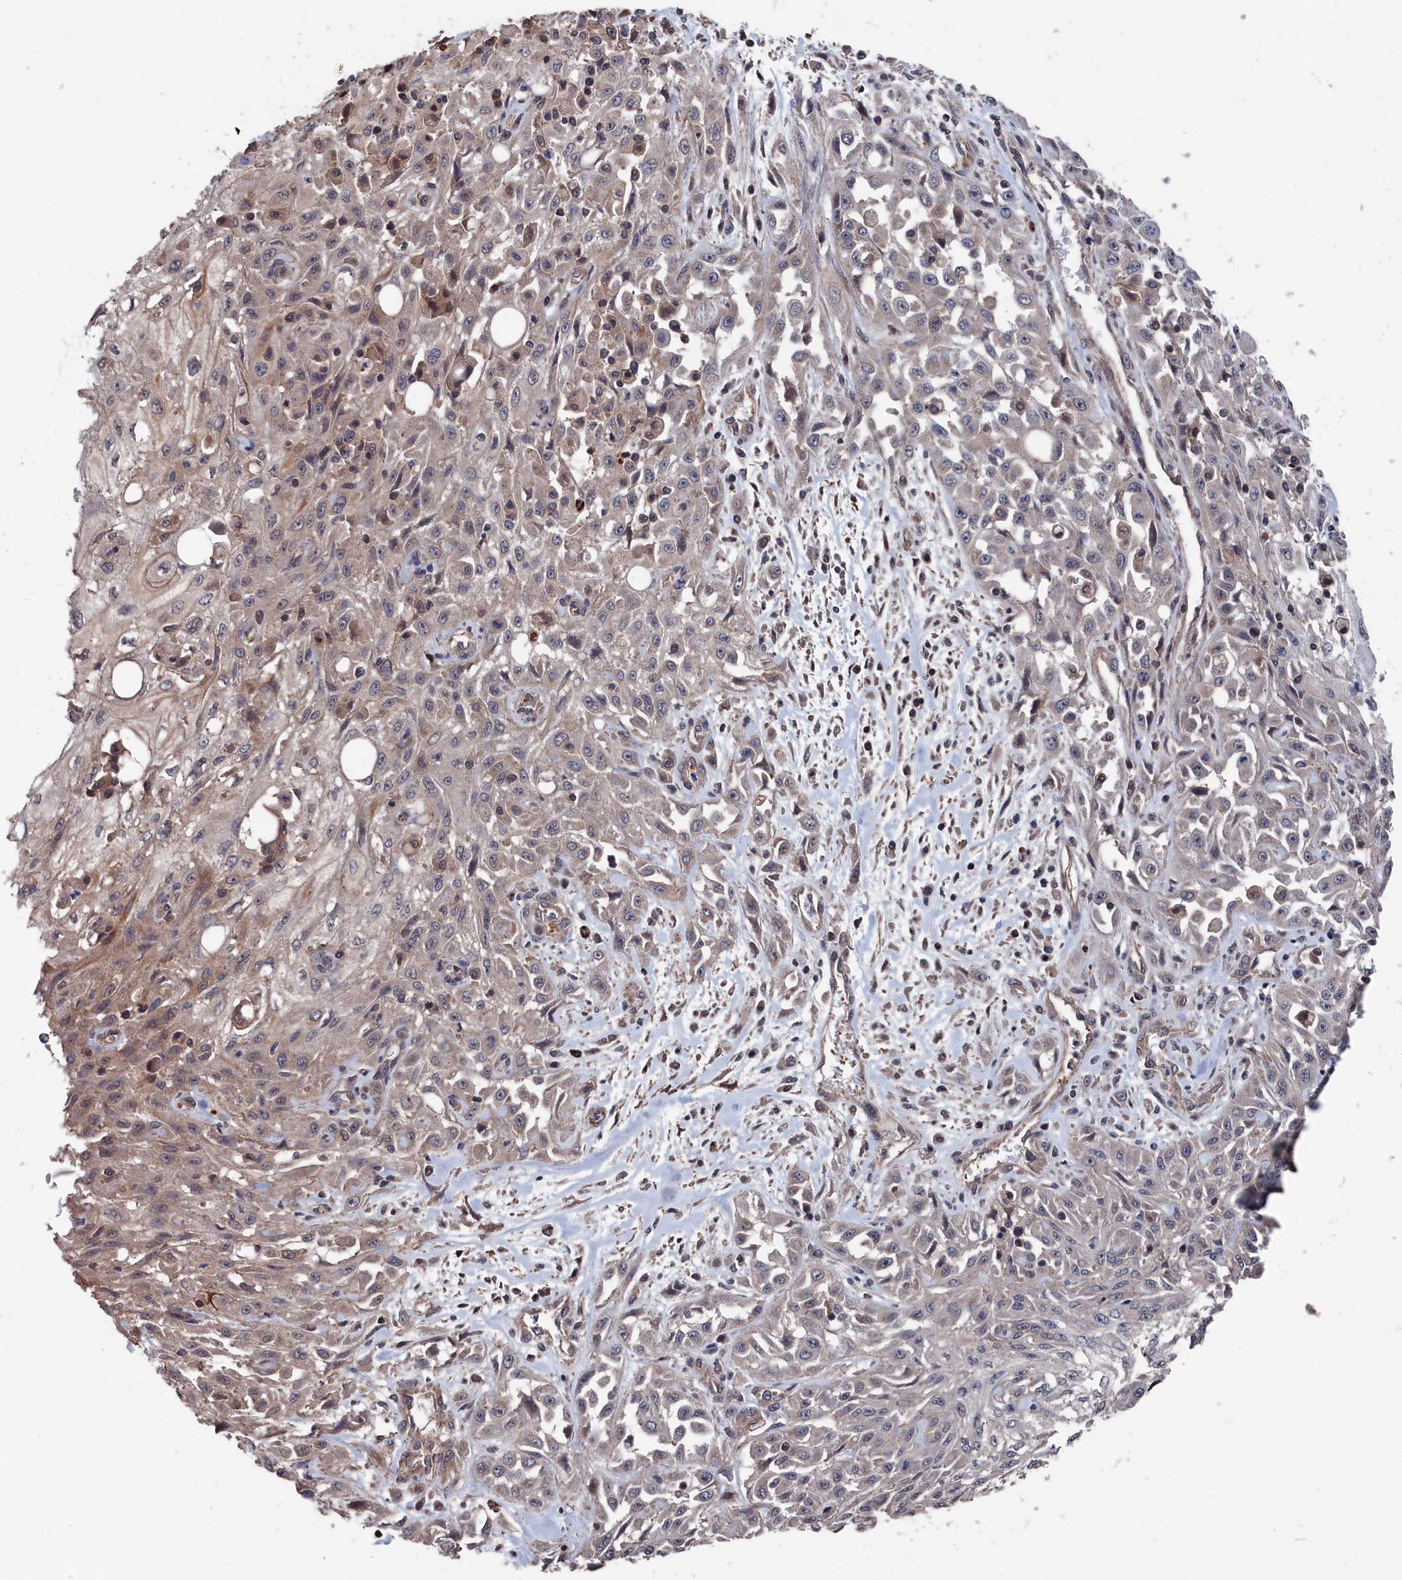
{"staining": {"intensity": "negative", "quantity": "none", "location": "none"}, "tissue": "skin cancer", "cell_type": "Tumor cells", "image_type": "cancer", "snomed": [{"axis": "morphology", "description": "Squamous cell carcinoma, NOS"}, {"axis": "morphology", "description": "Squamous cell carcinoma, metastatic, NOS"}, {"axis": "topography", "description": "Skin"}, {"axis": "topography", "description": "Lymph node"}], "caption": "Immunohistochemistry micrograph of neoplastic tissue: skin cancer stained with DAB (3,3'-diaminobenzidine) demonstrates no significant protein staining in tumor cells.", "gene": "PDE12", "patient": {"sex": "male", "age": 75}}